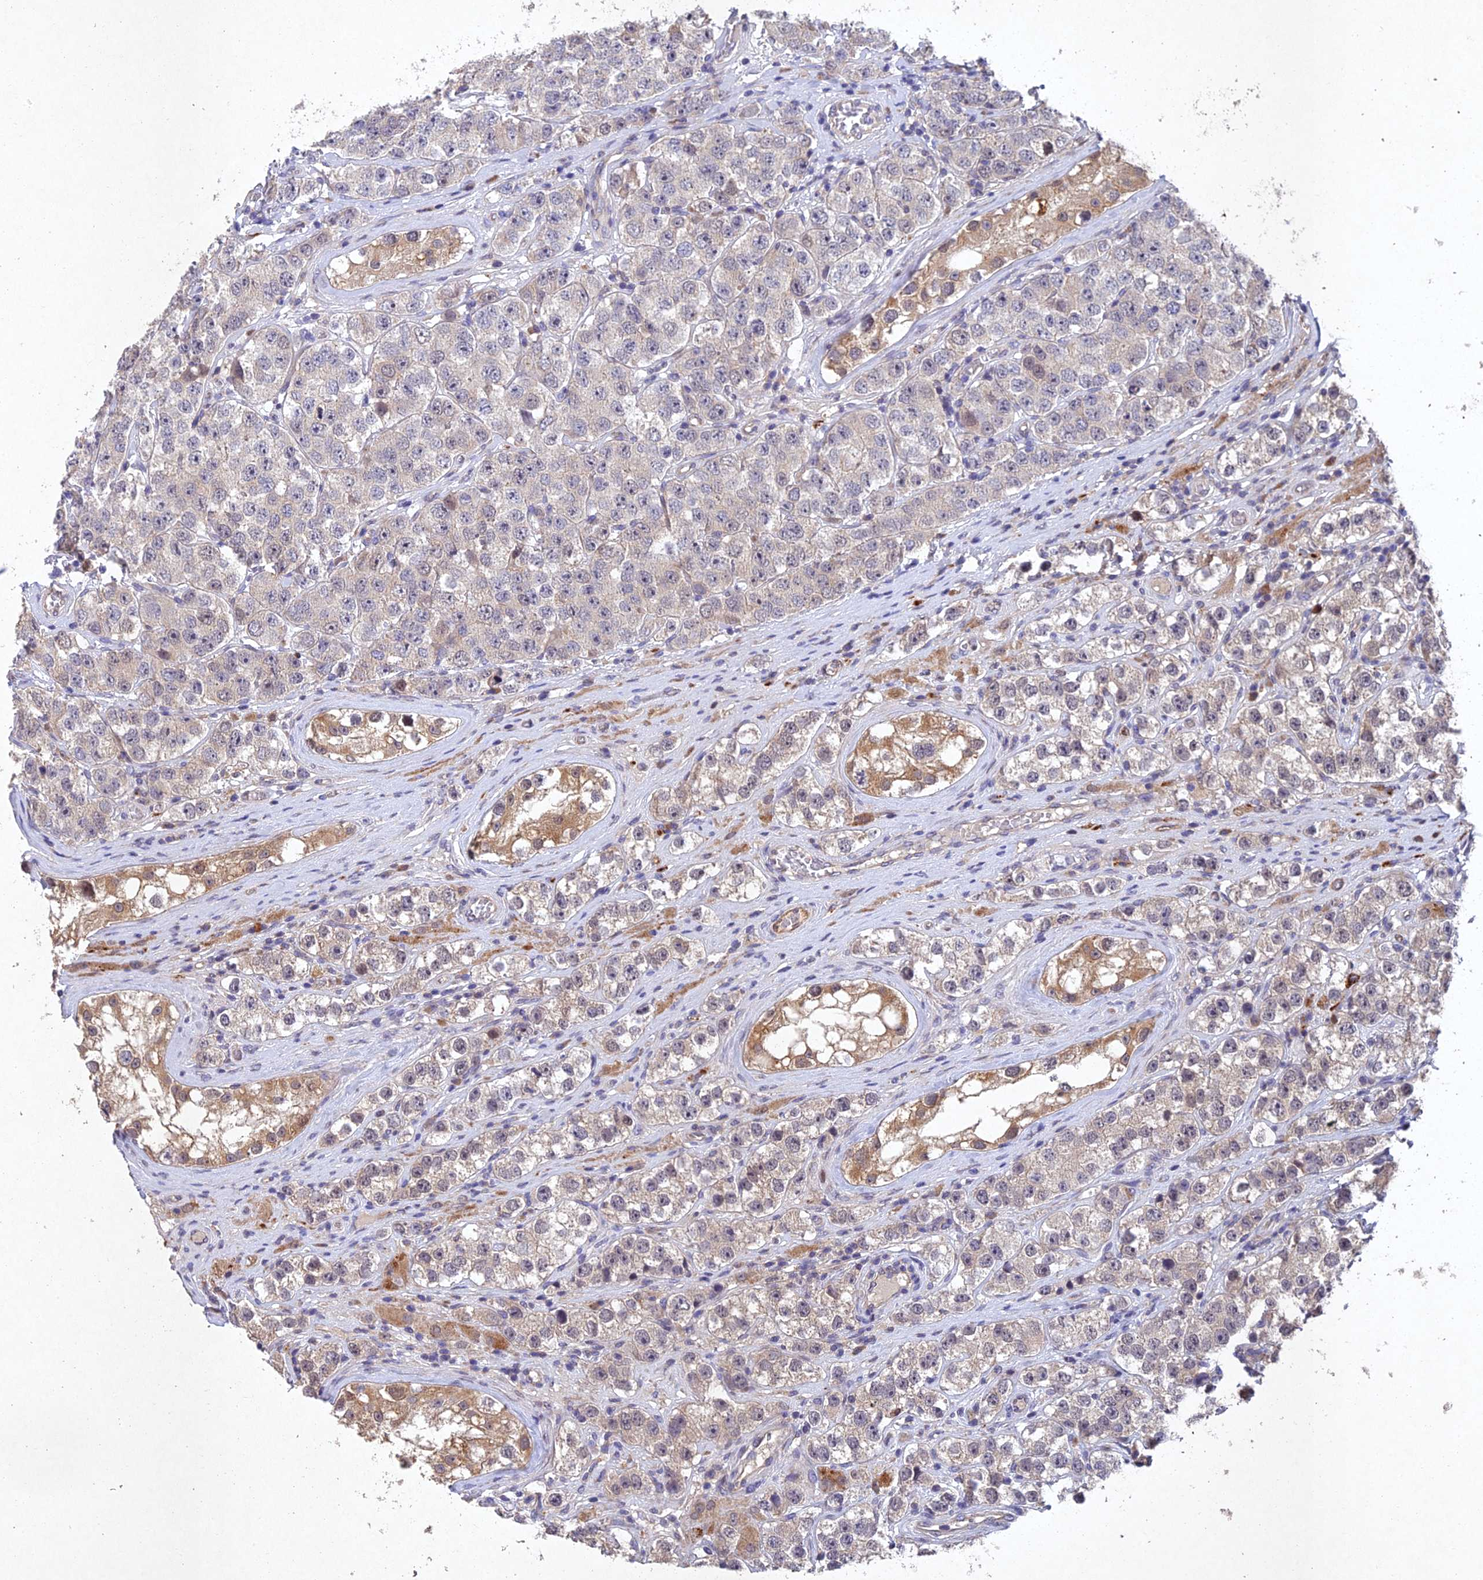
{"staining": {"intensity": "negative", "quantity": "none", "location": "none"}, "tissue": "testis cancer", "cell_type": "Tumor cells", "image_type": "cancer", "snomed": [{"axis": "morphology", "description": "Seminoma, NOS"}, {"axis": "topography", "description": "Testis"}], "caption": "Immunohistochemistry (IHC) photomicrograph of seminoma (testis) stained for a protein (brown), which demonstrates no expression in tumor cells.", "gene": "NSMCE1", "patient": {"sex": "male", "age": 28}}